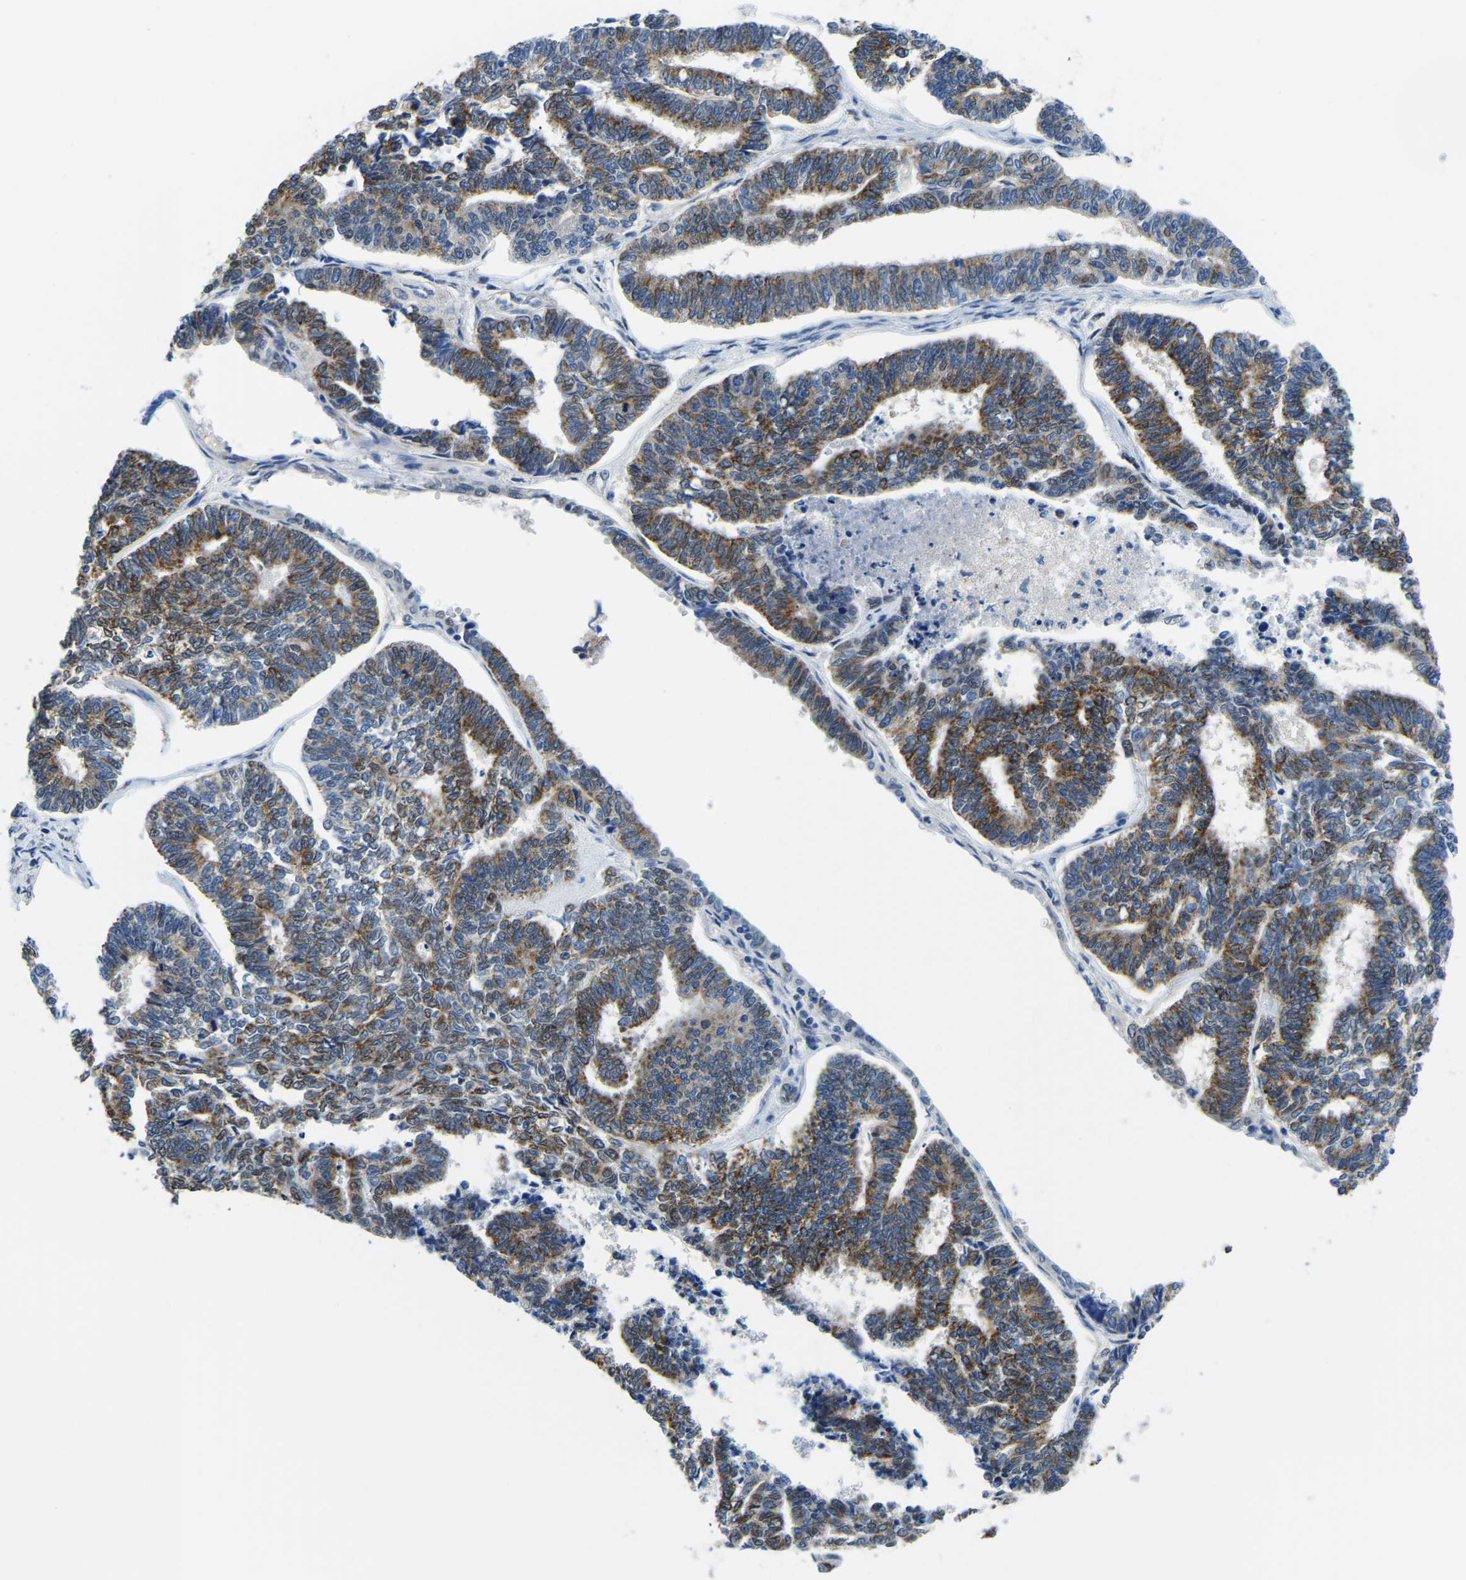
{"staining": {"intensity": "moderate", "quantity": ">75%", "location": "cytoplasmic/membranous"}, "tissue": "endometrial cancer", "cell_type": "Tumor cells", "image_type": "cancer", "snomed": [{"axis": "morphology", "description": "Adenocarcinoma, NOS"}, {"axis": "topography", "description": "Endometrium"}], "caption": "Tumor cells show medium levels of moderate cytoplasmic/membranous expression in approximately >75% of cells in endometrial cancer (adenocarcinoma). The protein is shown in brown color, while the nuclei are stained blue.", "gene": "BNIP3L", "patient": {"sex": "female", "age": 70}}